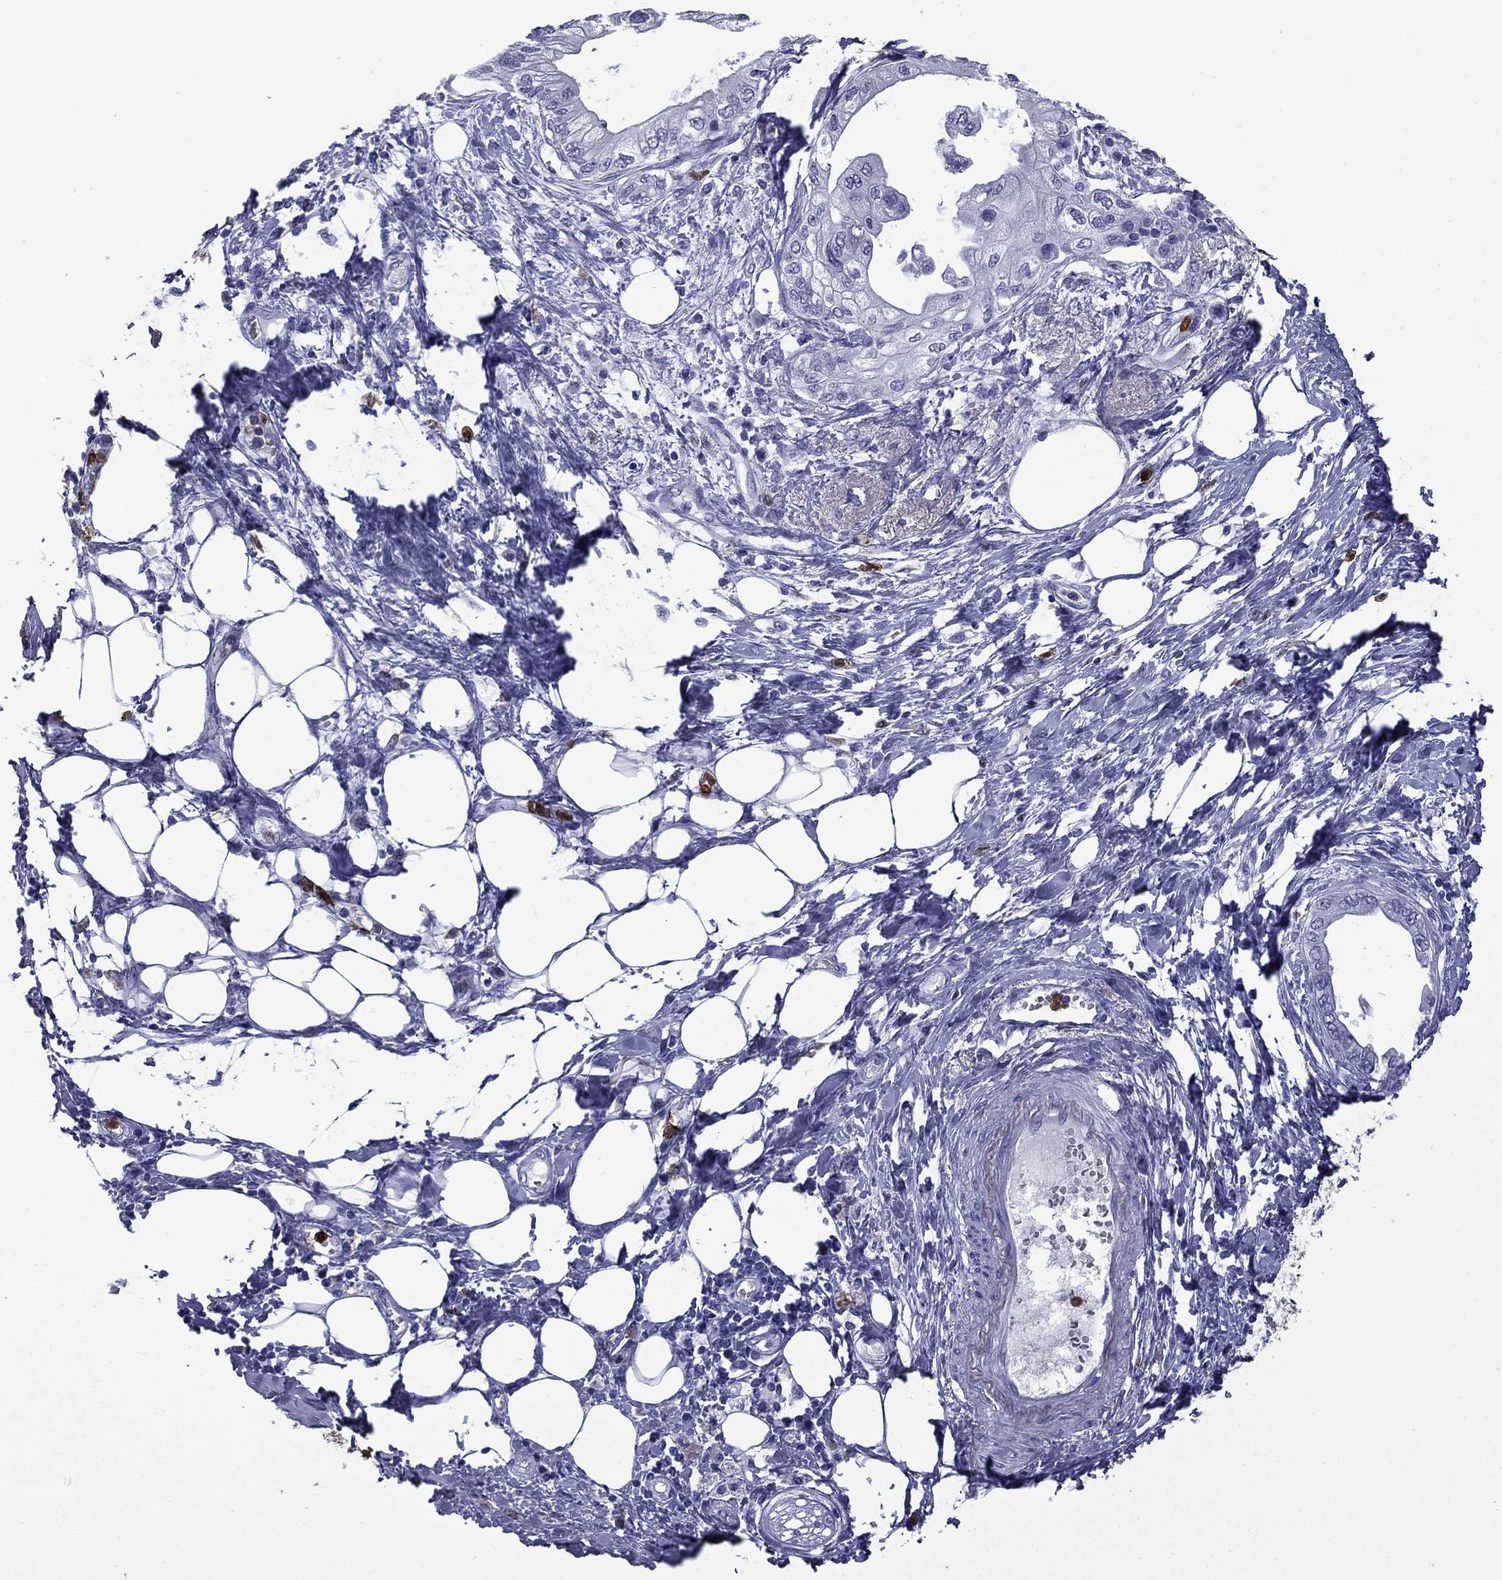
{"staining": {"intensity": "negative", "quantity": "none", "location": "none"}, "tissue": "pancreatic cancer", "cell_type": "Tumor cells", "image_type": "cancer", "snomed": [{"axis": "morphology", "description": "Normal tissue, NOS"}, {"axis": "morphology", "description": "Adenocarcinoma, NOS"}, {"axis": "topography", "description": "Pancreas"}, {"axis": "topography", "description": "Duodenum"}], "caption": "Tumor cells show no significant staining in adenocarcinoma (pancreatic). (Brightfield microscopy of DAB (3,3'-diaminobenzidine) immunohistochemistry at high magnification).", "gene": "TRIM29", "patient": {"sex": "female", "age": 60}}